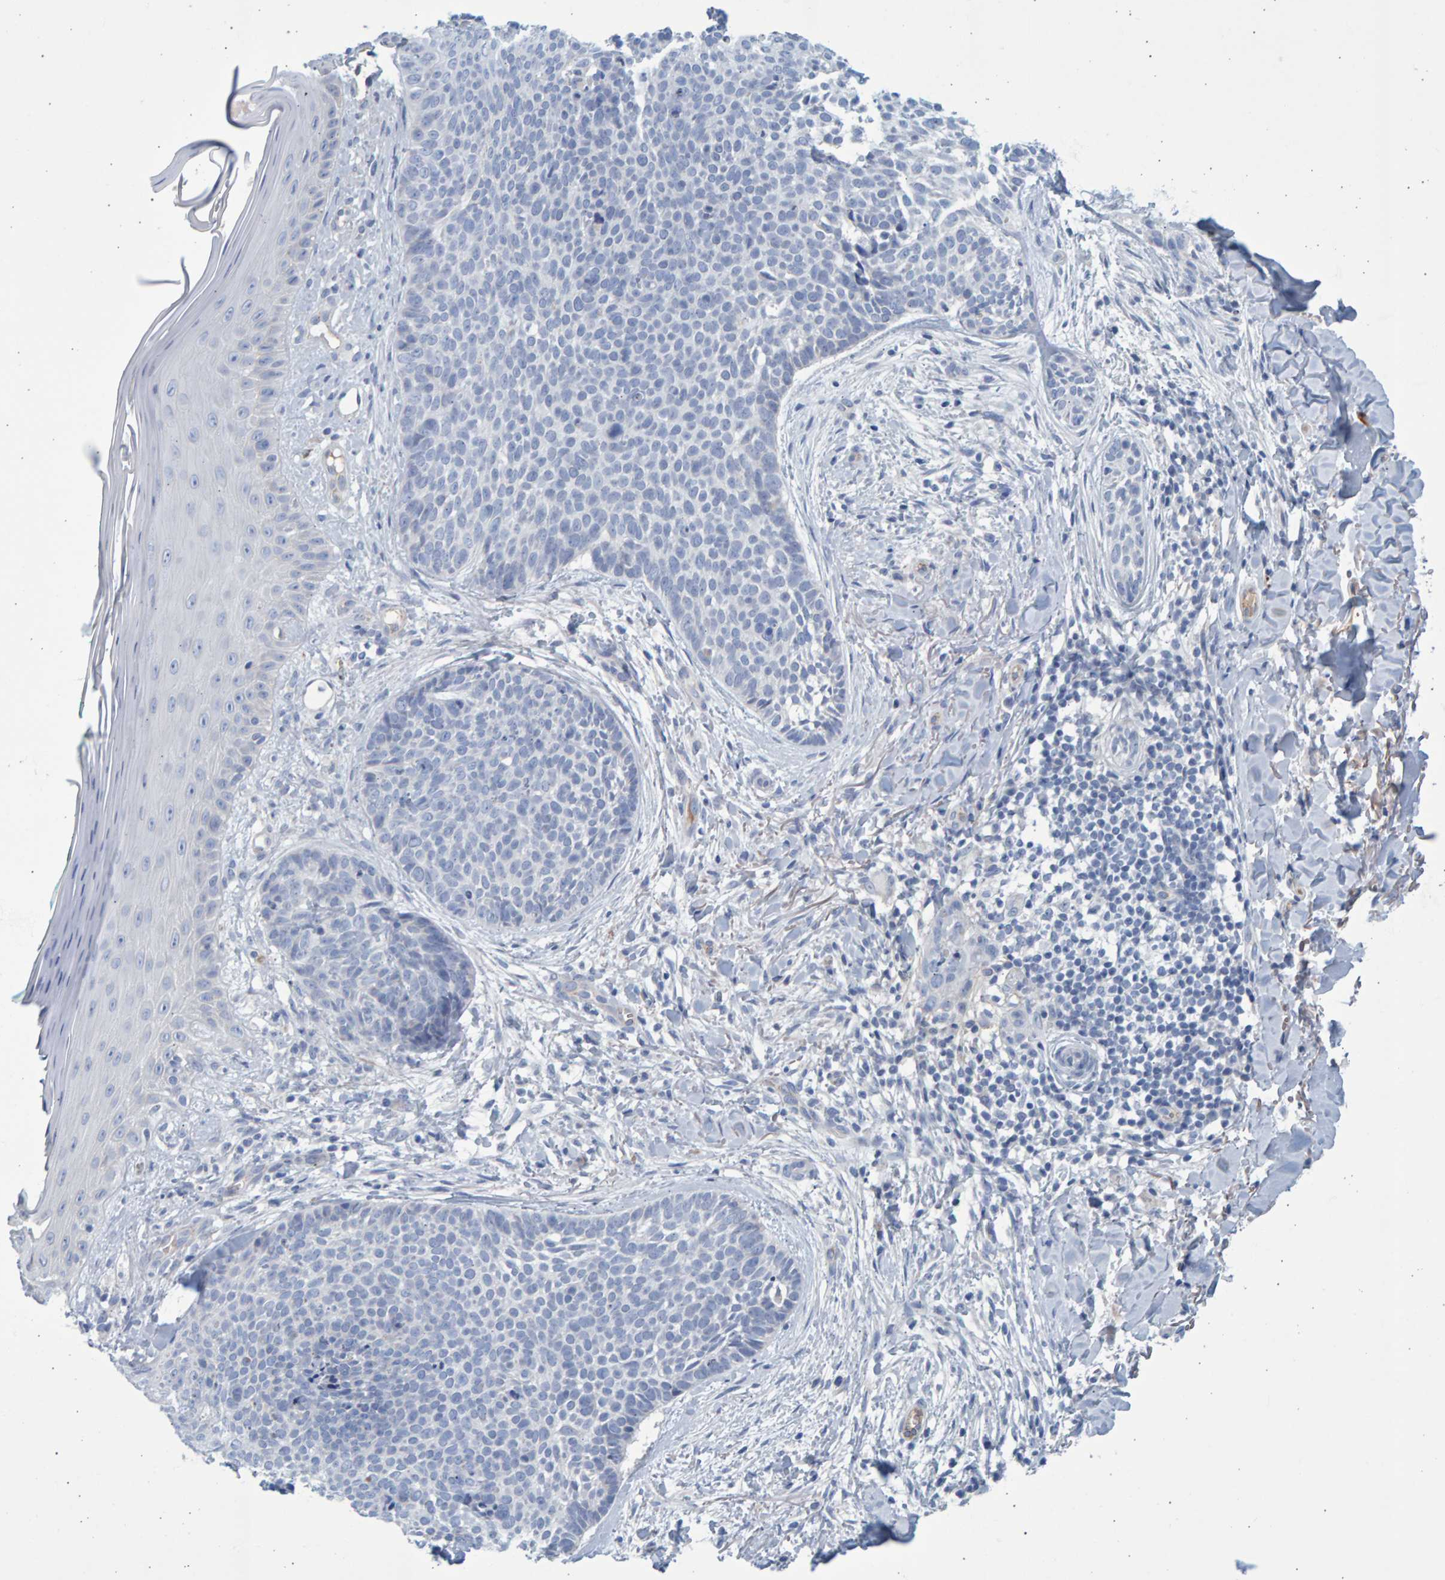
{"staining": {"intensity": "negative", "quantity": "none", "location": "none"}, "tissue": "skin cancer", "cell_type": "Tumor cells", "image_type": "cancer", "snomed": [{"axis": "morphology", "description": "Normal tissue, NOS"}, {"axis": "morphology", "description": "Basal cell carcinoma"}, {"axis": "topography", "description": "Skin"}], "caption": "Tumor cells are negative for brown protein staining in skin basal cell carcinoma.", "gene": "SLC34A3", "patient": {"sex": "male", "age": 67}}